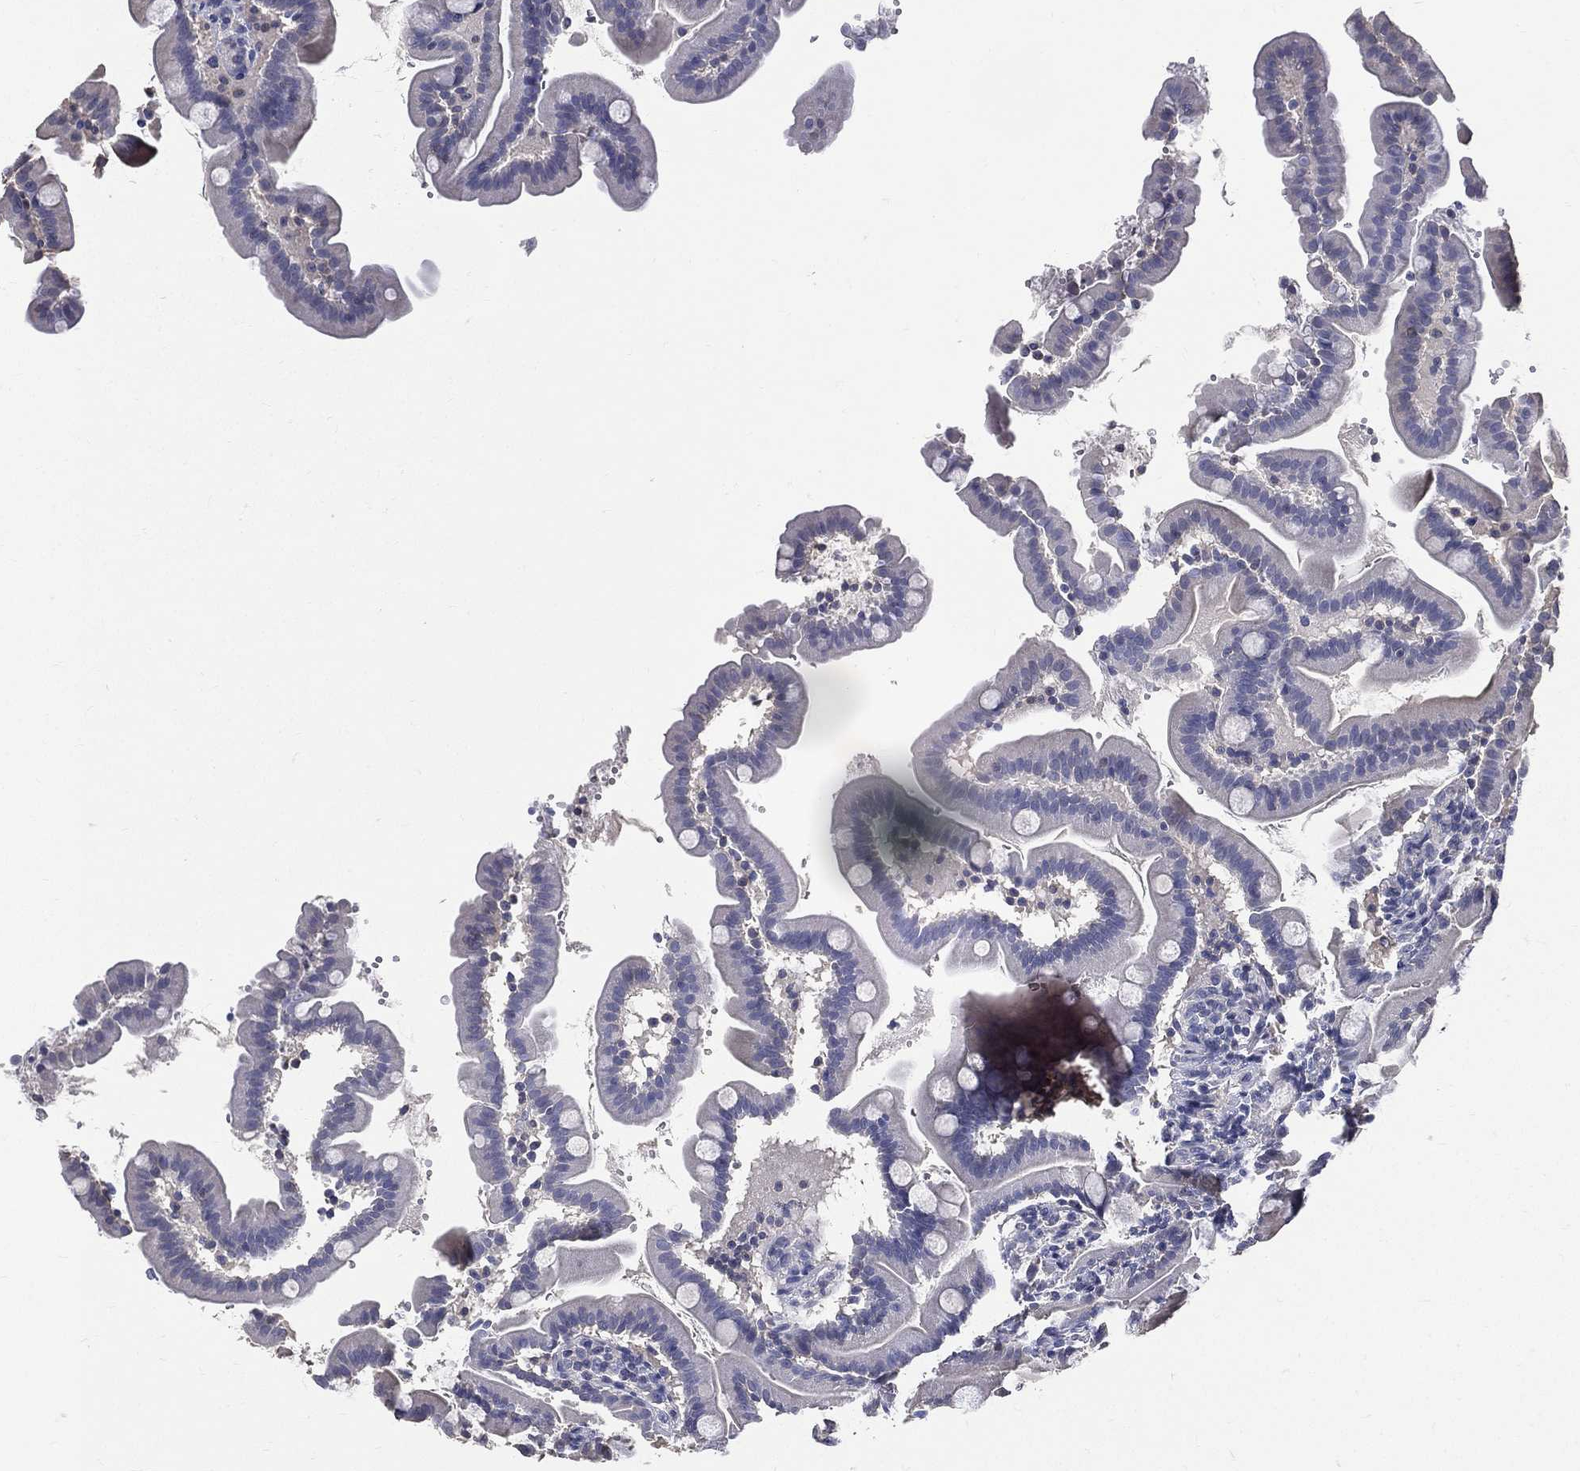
{"staining": {"intensity": "negative", "quantity": "none", "location": "none"}, "tissue": "small intestine", "cell_type": "Glandular cells", "image_type": "normal", "snomed": [{"axis": "morphology", "description": "Normal tissue, NOS"}, {"axis": "topography", "description": "Small intestine"}], "caption": "The photomicrograph displays no significant staining in glandular cells of small intestine. The staining is performed using DAB brown chromogen with nuclei counter-stained in using hematoxylin.", "gene": "ETNPPL", "patient": {"sex": "female", "age": 44}}